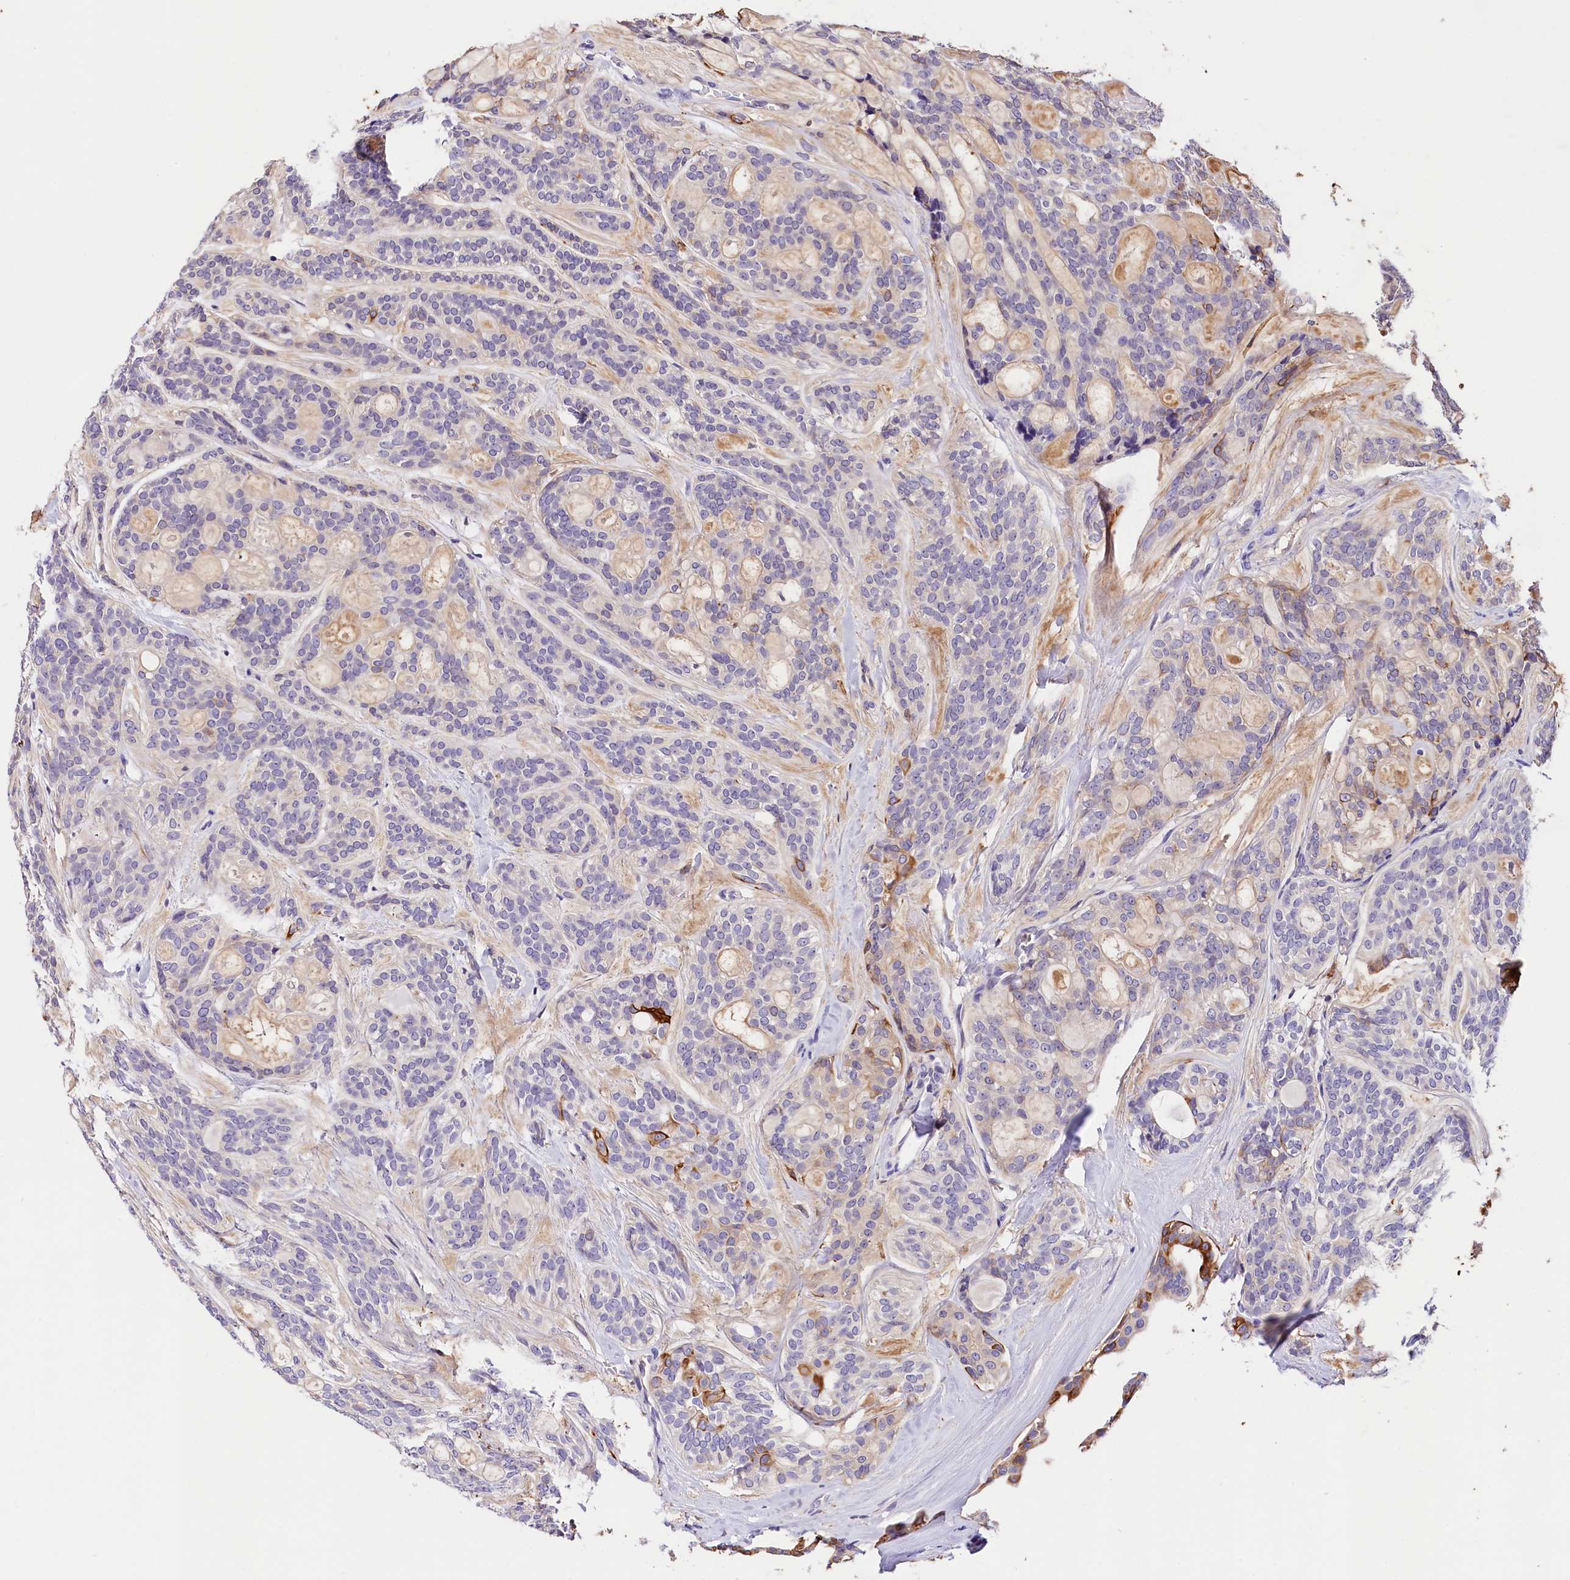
{"staining": {"intensity": "moderate", "quantity": "<25%", "location": "cytoplasmic/membranous"}, "tissue": "head and neck cancer", "cell_type": "Tumor cells", "image_type": "cancer", "snomed": [{"axis": "morphology", "description": "Adenocarcinoma, NOS"}, {"axis": "topography", "description": "Head-Neck"}], "caption": "Protein analysis of head and neck cancer tissue demonstrates moderate cytoplasmic/membranous expression in about <25% of tumor cells. Using DAB (3,3'-diaminobenzidine) (brown) and hematoxylin (blue) stains, captured at high magnification using brightfield microscopy.", "gene": "ARMC6", "patient": {"sex": "male", "age": 66}}